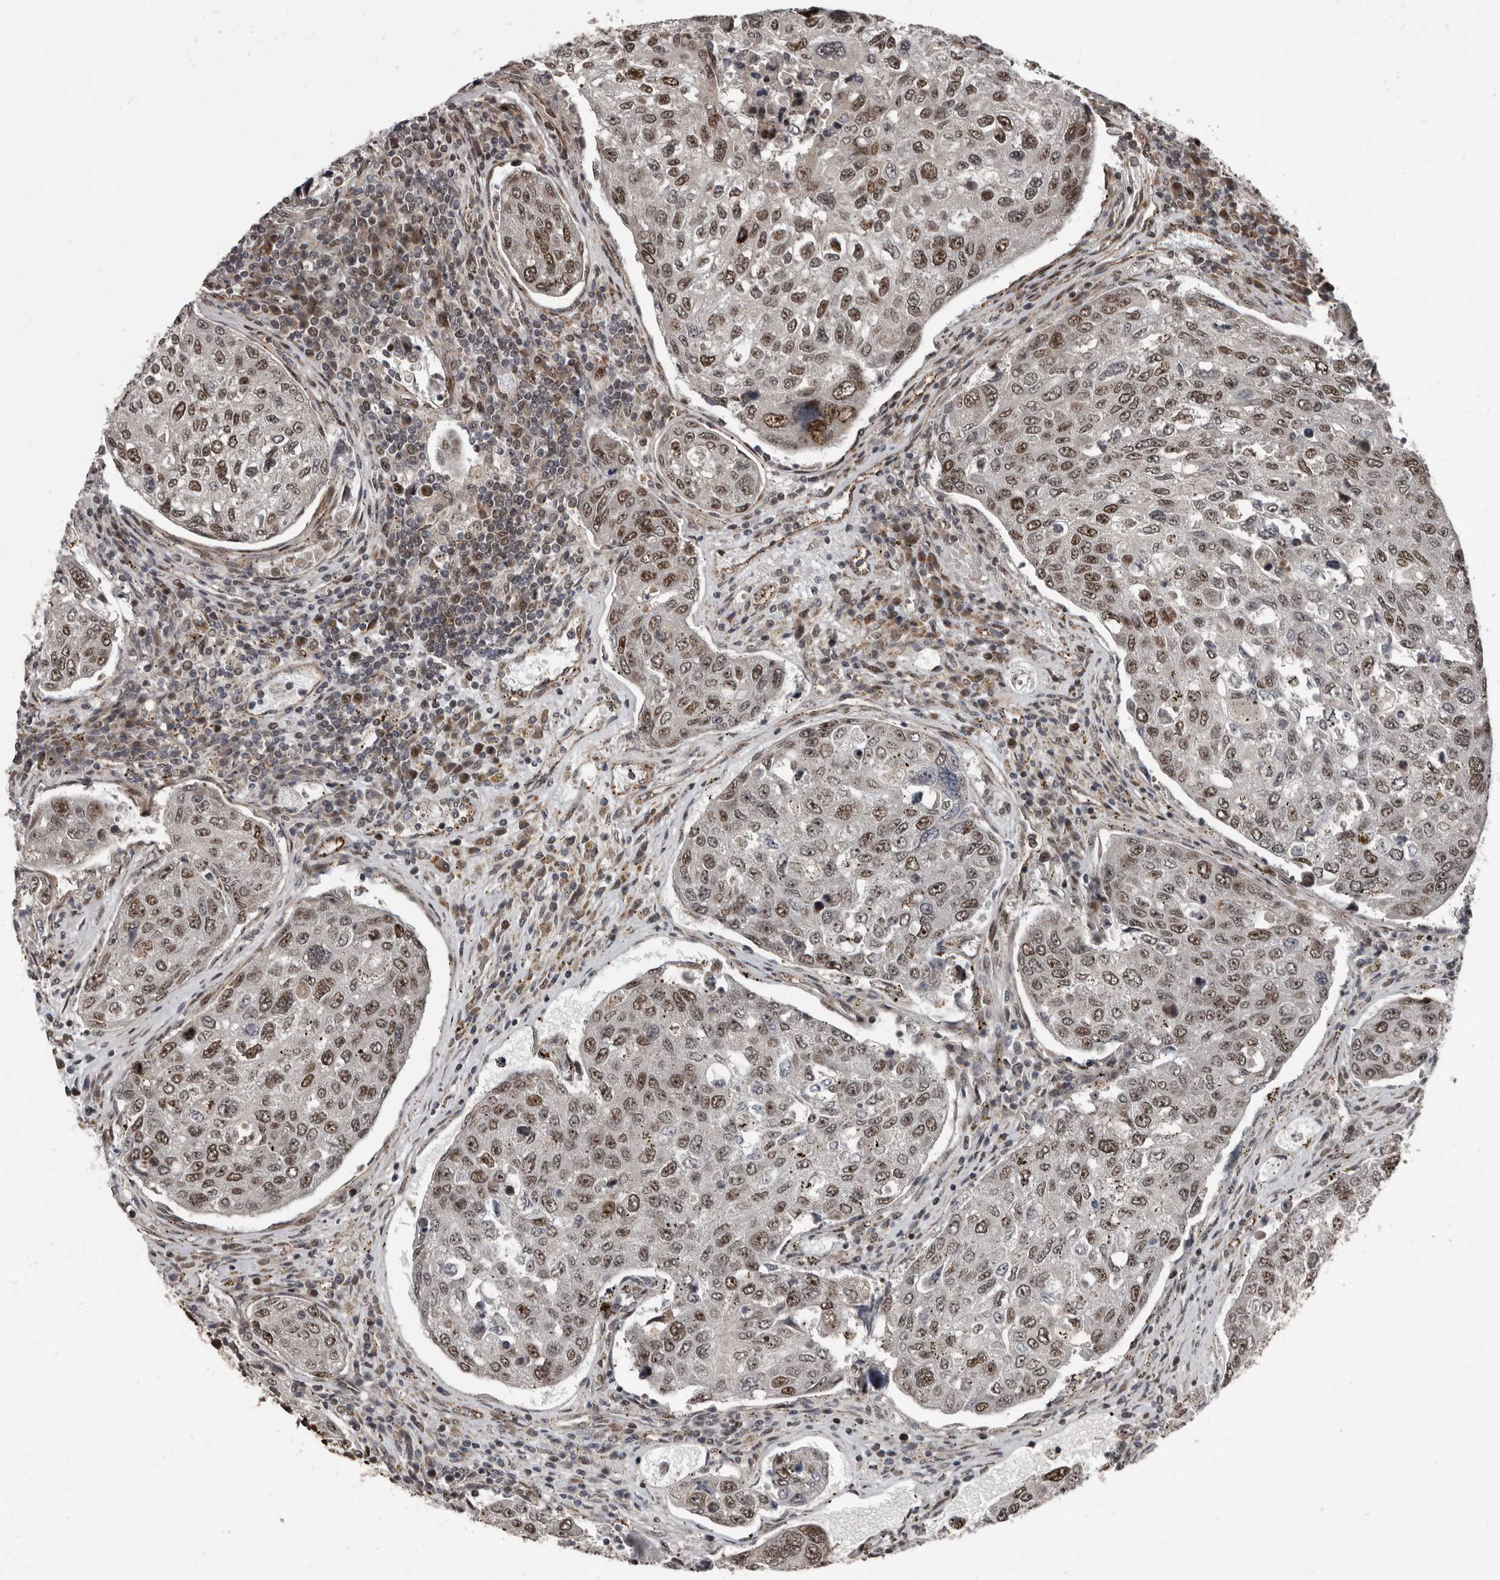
{"staining": {"intensity": "moderate", "quantity": ">75%", "location": "nuclear"}, "tissue": "urothelial cancer", "cell_type": "Tumor cells", "image_type": "cancer", "snomed": [{"axis": "morphology", "description": "Urothelial carcinoma, High grade"}, {"axis": "topography", "description": "Lymph node"}, {"axis": "topography", "description": "Urinary bladder"}], "caption": "Immunohistochemistry staining of urothelial cancer, which demonstrates medium levels of moderate nuclear staining in approximately >75% of tumor cells indicating moderate nuclear protein expression. The staining was performed using DAB (3,3'-diaminobenzidine) (brown) for protein detection and nuclei were counterstained in hematoxylin (blue).", "gene": "CHD1L", "patient": {"sex": "male", "age": 51}}